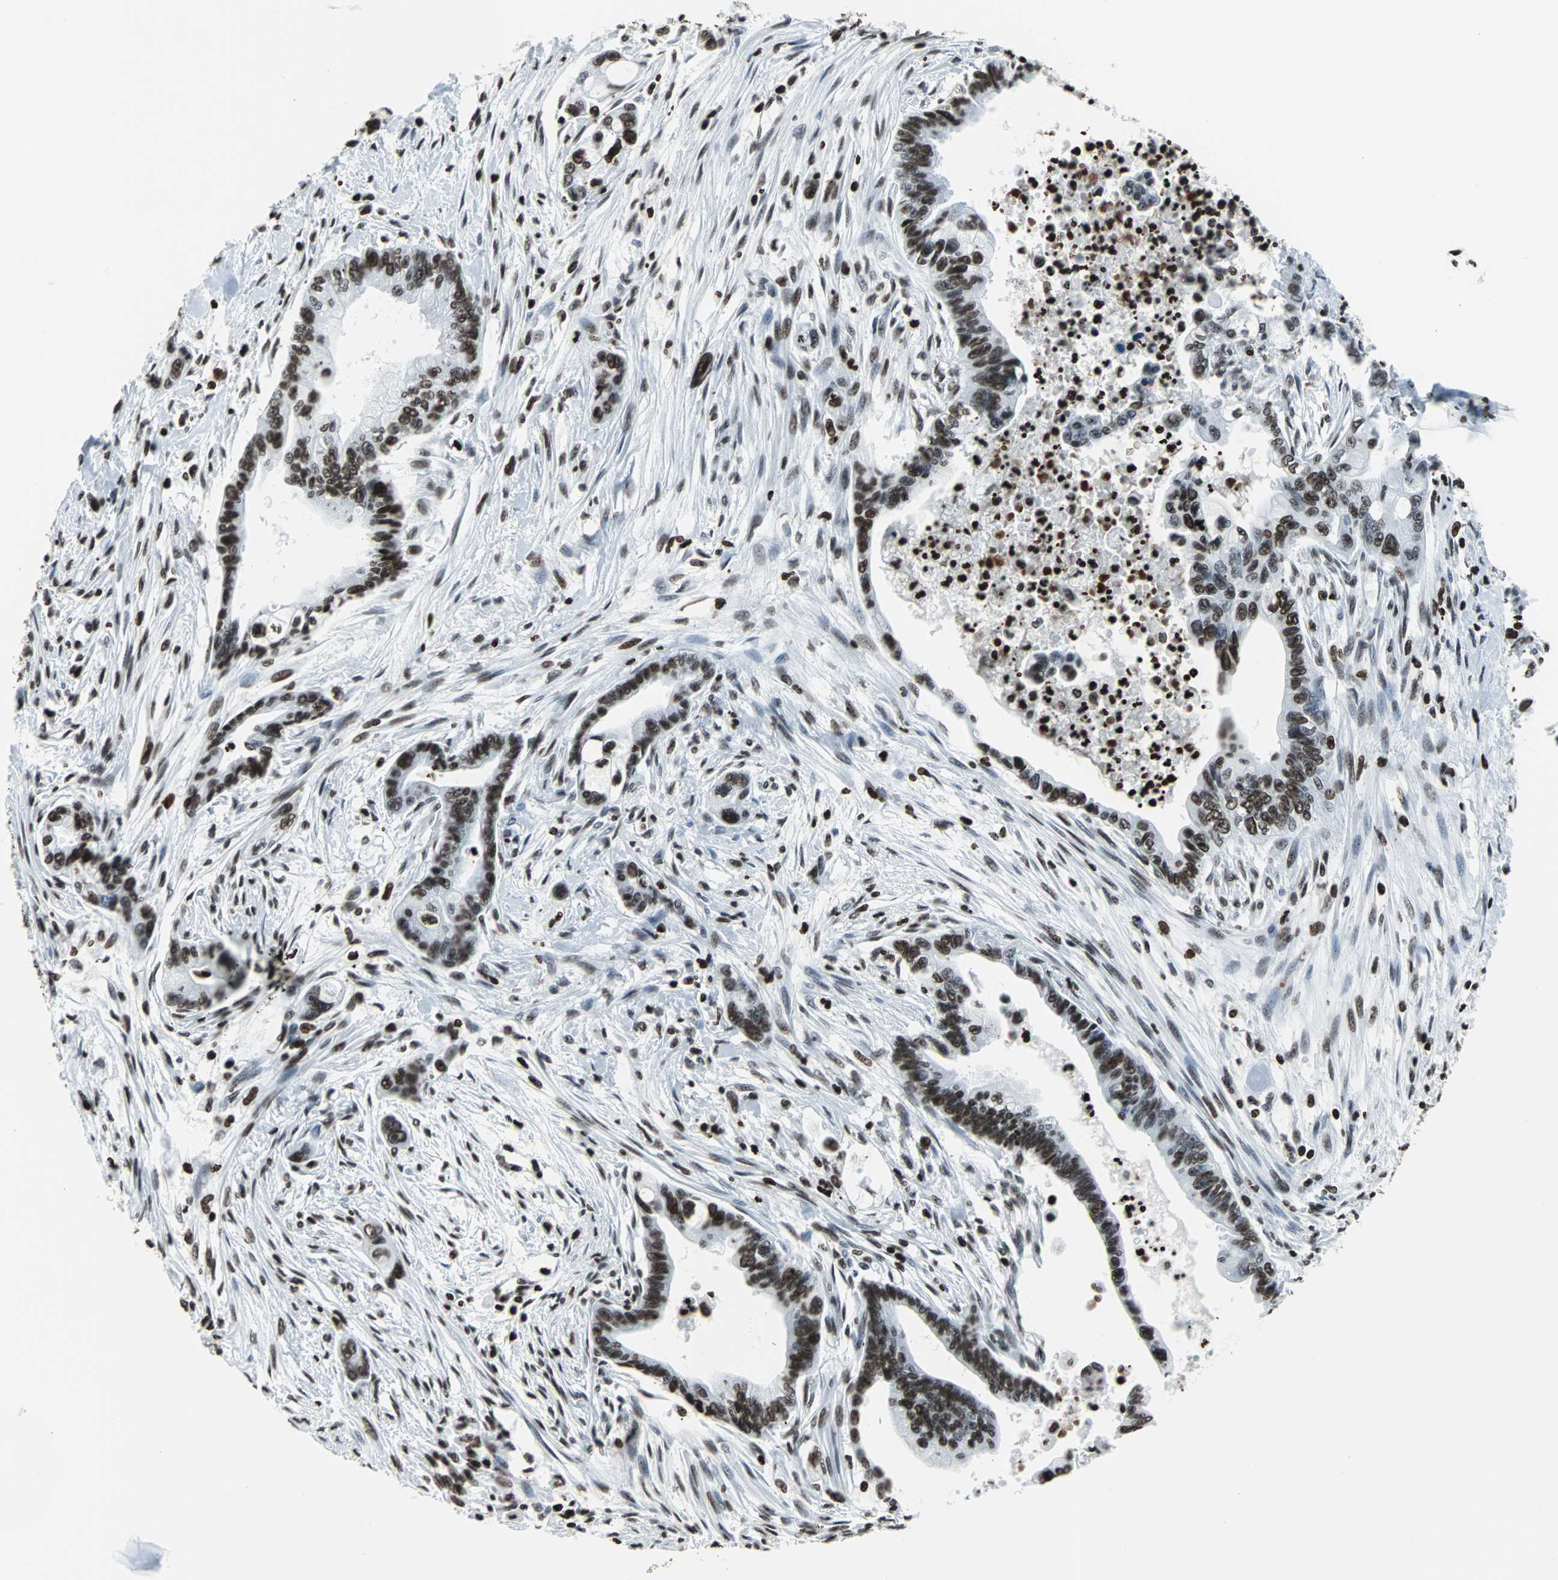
{"staining": {"intensity": "strong", "quantity": ">75%", "location": "nuclear"}, "tissue": "pancreatic cancer", "cell_type": "Tumor cells", "image_type": "cancer", "snomed": [{"axis": "morphology", "description": "Adenocarcinoma, NOS"}, {"axis": "topography", "description": "Pancreas"}], "caption": "Human pancreatic adenocarcinoma stained with a protein marker reveals strong staining in tumor cells.", "gene": "H2BC18", "patient": {"sex": "male", "age": 70}}